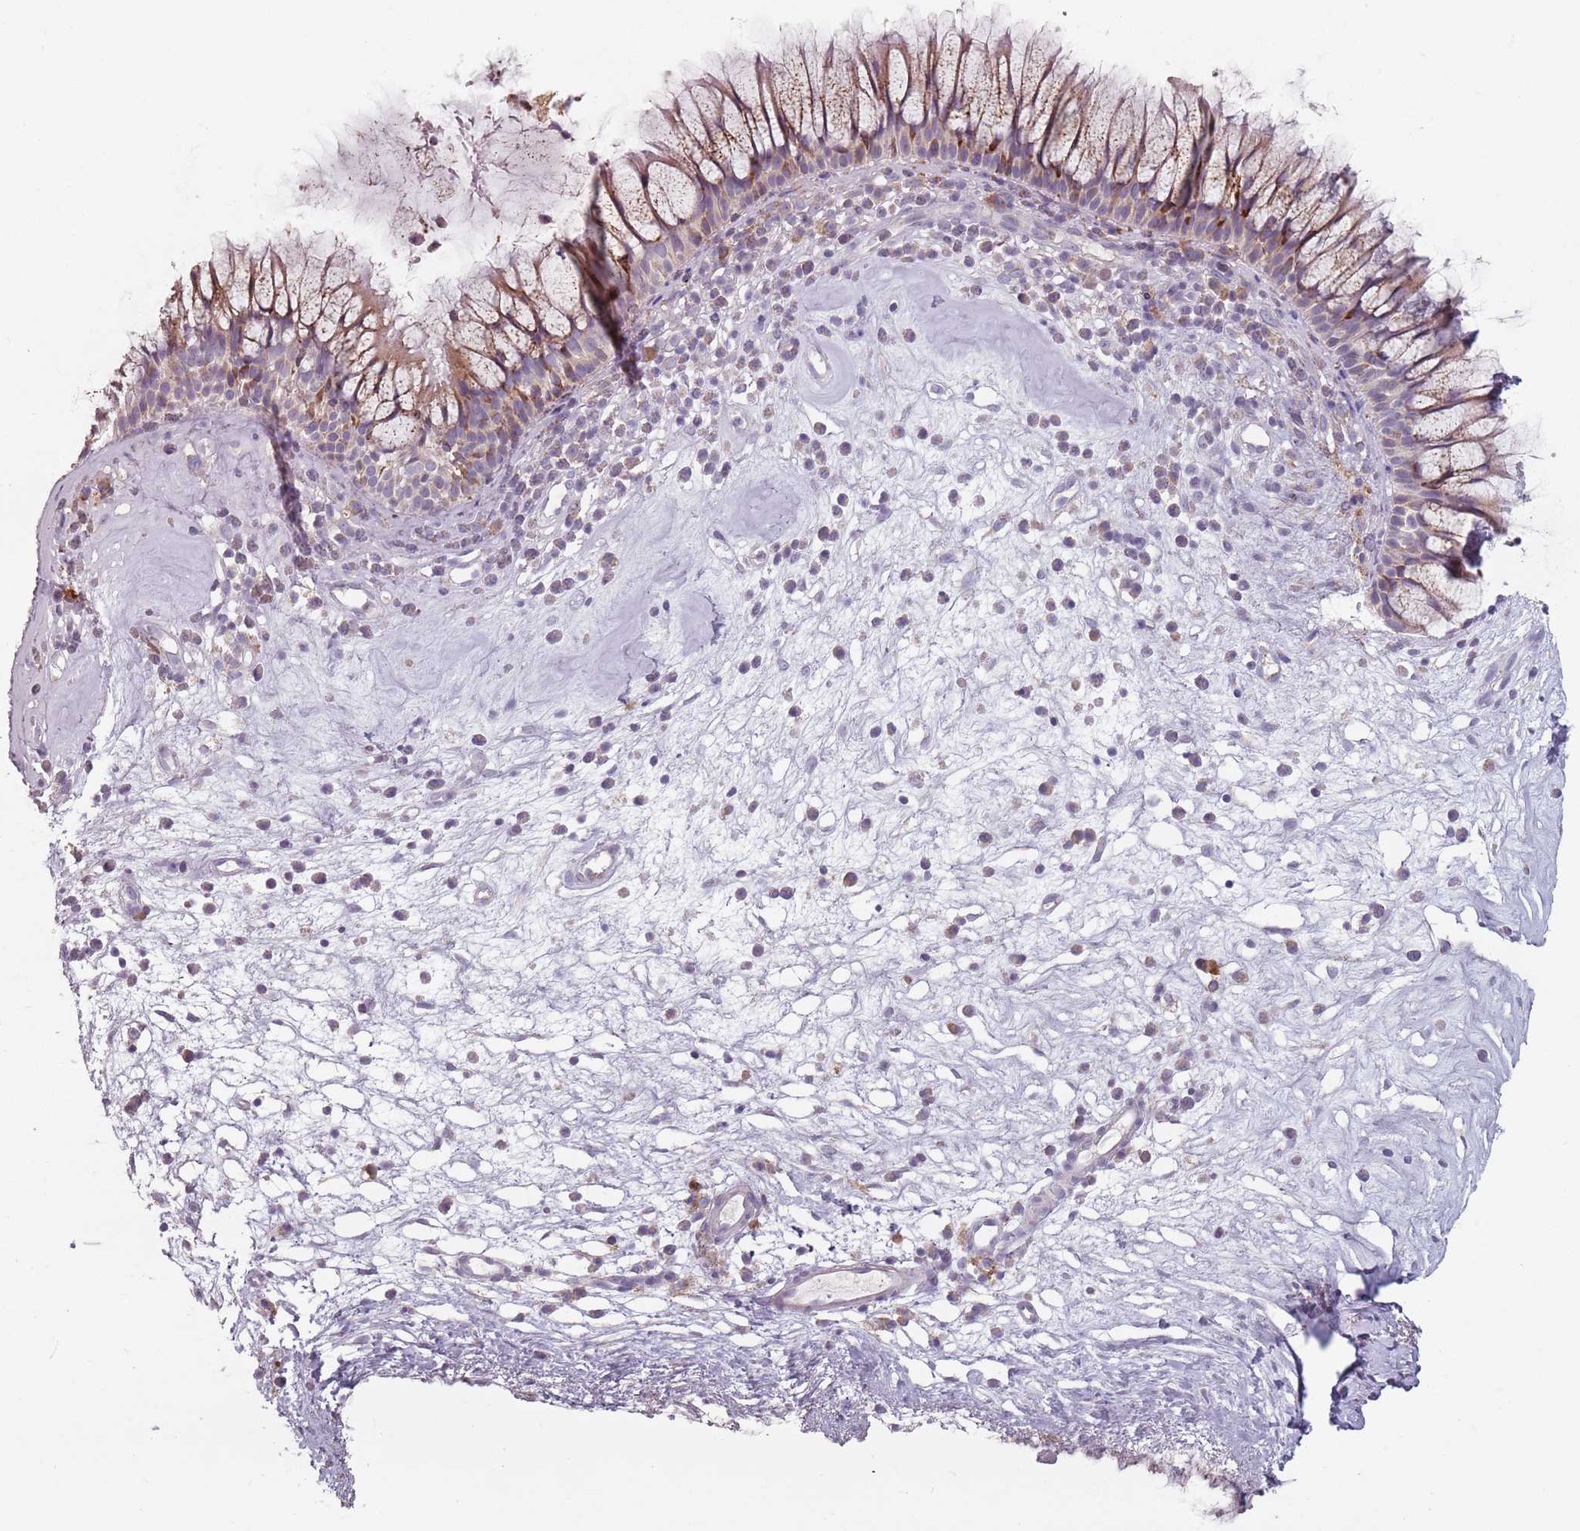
{"staining": {"intensity": "weak", "quantity": "<25%", "location": "cytoplasmic/membranous"}, "tissue": "nasopharynx", "cell_type": "Respiratory epithelial cells", "image_type": "normal", "snomed": [{"axis": "morphology", "description": "Normal tissue, NOS"}, {"axis": "morphology", "description": "Inflammation, NOS"}, {"axis": "topography", "description": "Nasopharynx"}], "caption": "Immunohistochemical staining of benign nasopharynx shows no significant staining in respiratory epithelial cells. Brightfield microscopy of IHC stained with DAB (3,3'-diaminobenzidine) (brown) and hematoxylin (blue), captured at high magnification.", "gene": "RPS9", "patient": {"sex": "male", "age": 70}}